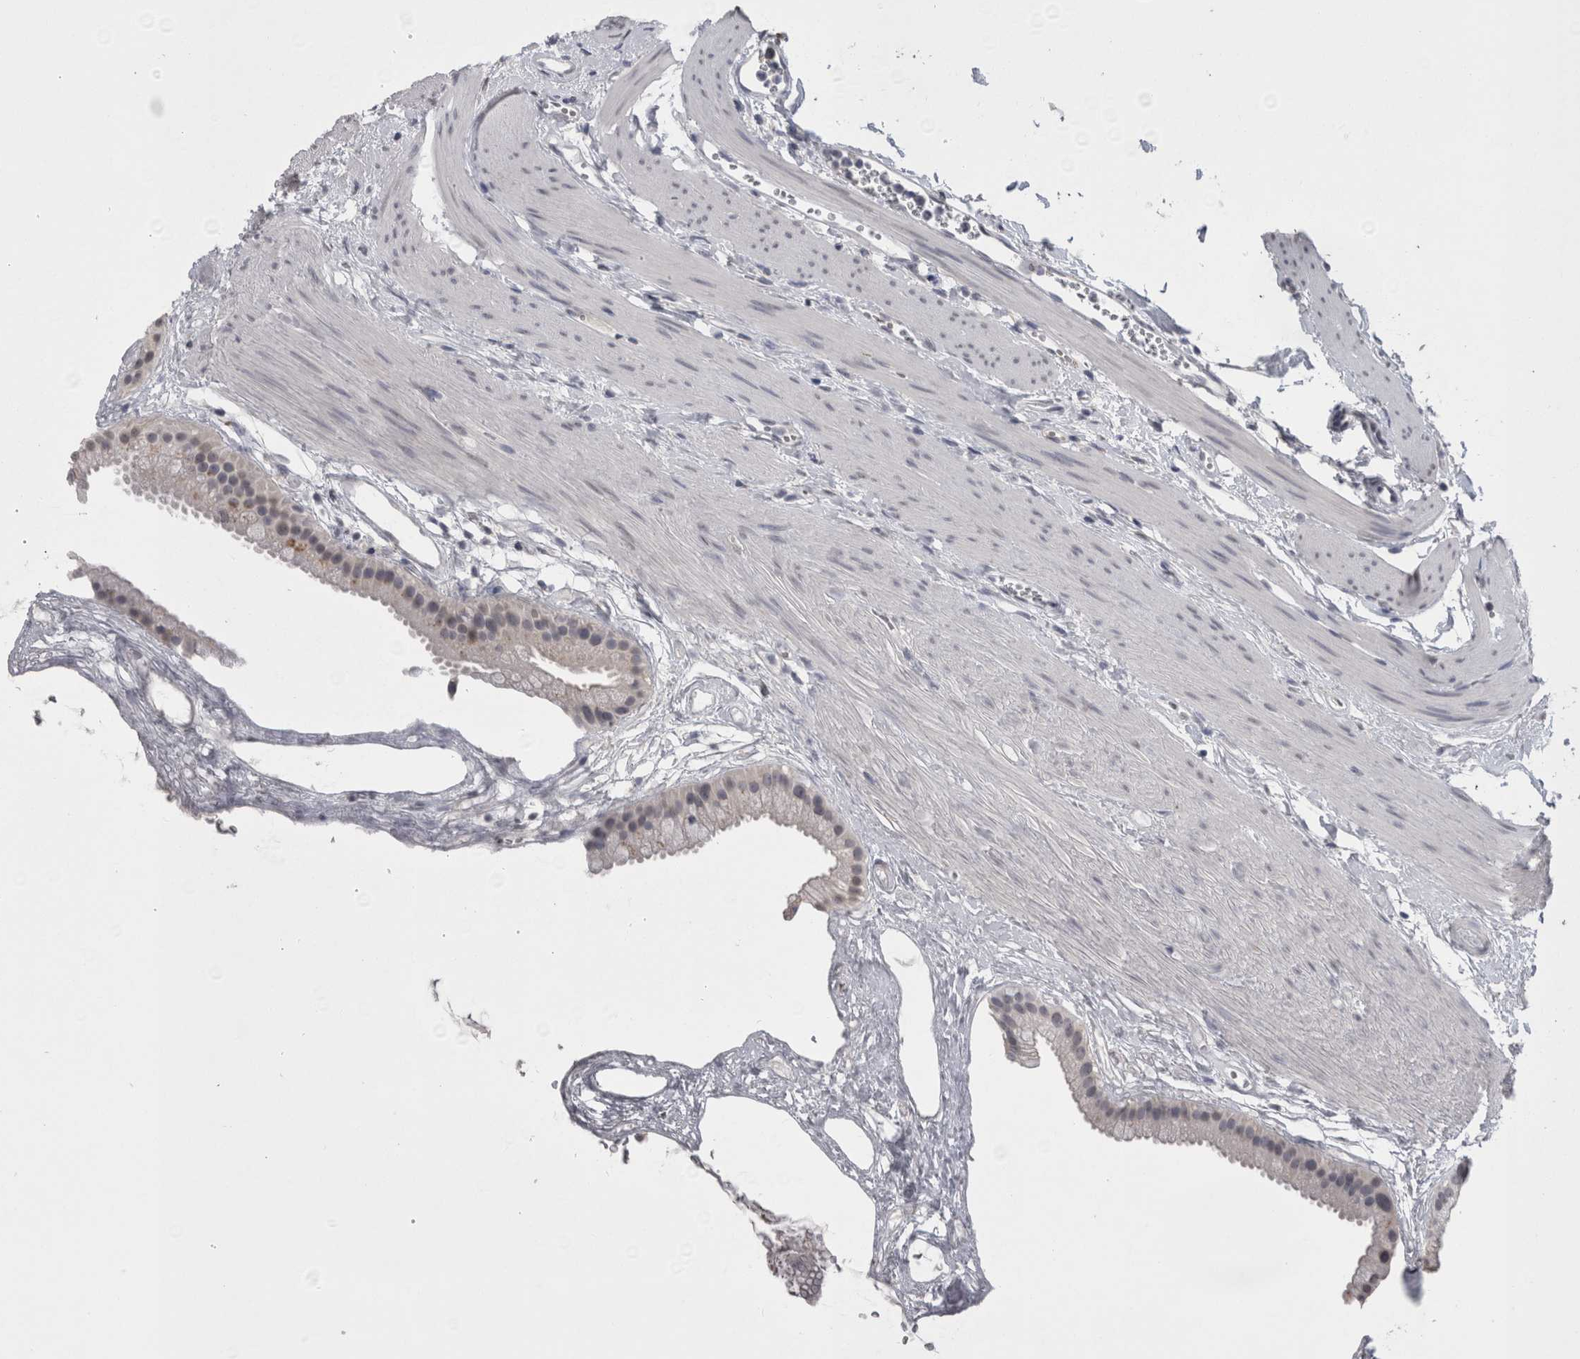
{"staining": {"intensity": "negative", "quantity": "none", "location": "none"}, "tissue": "gallbladder", "cell_type": "Glandular cells", "image_type": "normal", "snomed": [{"axis": "morphology", "description": "Normal tissue, NOS"}, {"axis": "topography", "description": "Gallbladder"}], "caption": "Immunohistochemistry micrograph of unremarkable human gallbladder stained for a protein (brown), which reveals no staining in glandular cells. The staining was performed using DAB (3,3'-diaminobenzidine) to visualize the protein expression in brown, while the nuclei were stained in blue with hematoxylin (Magnification: 20x).", "gene": "PAX5", "patient": {"sex": "female", "age": 64}}